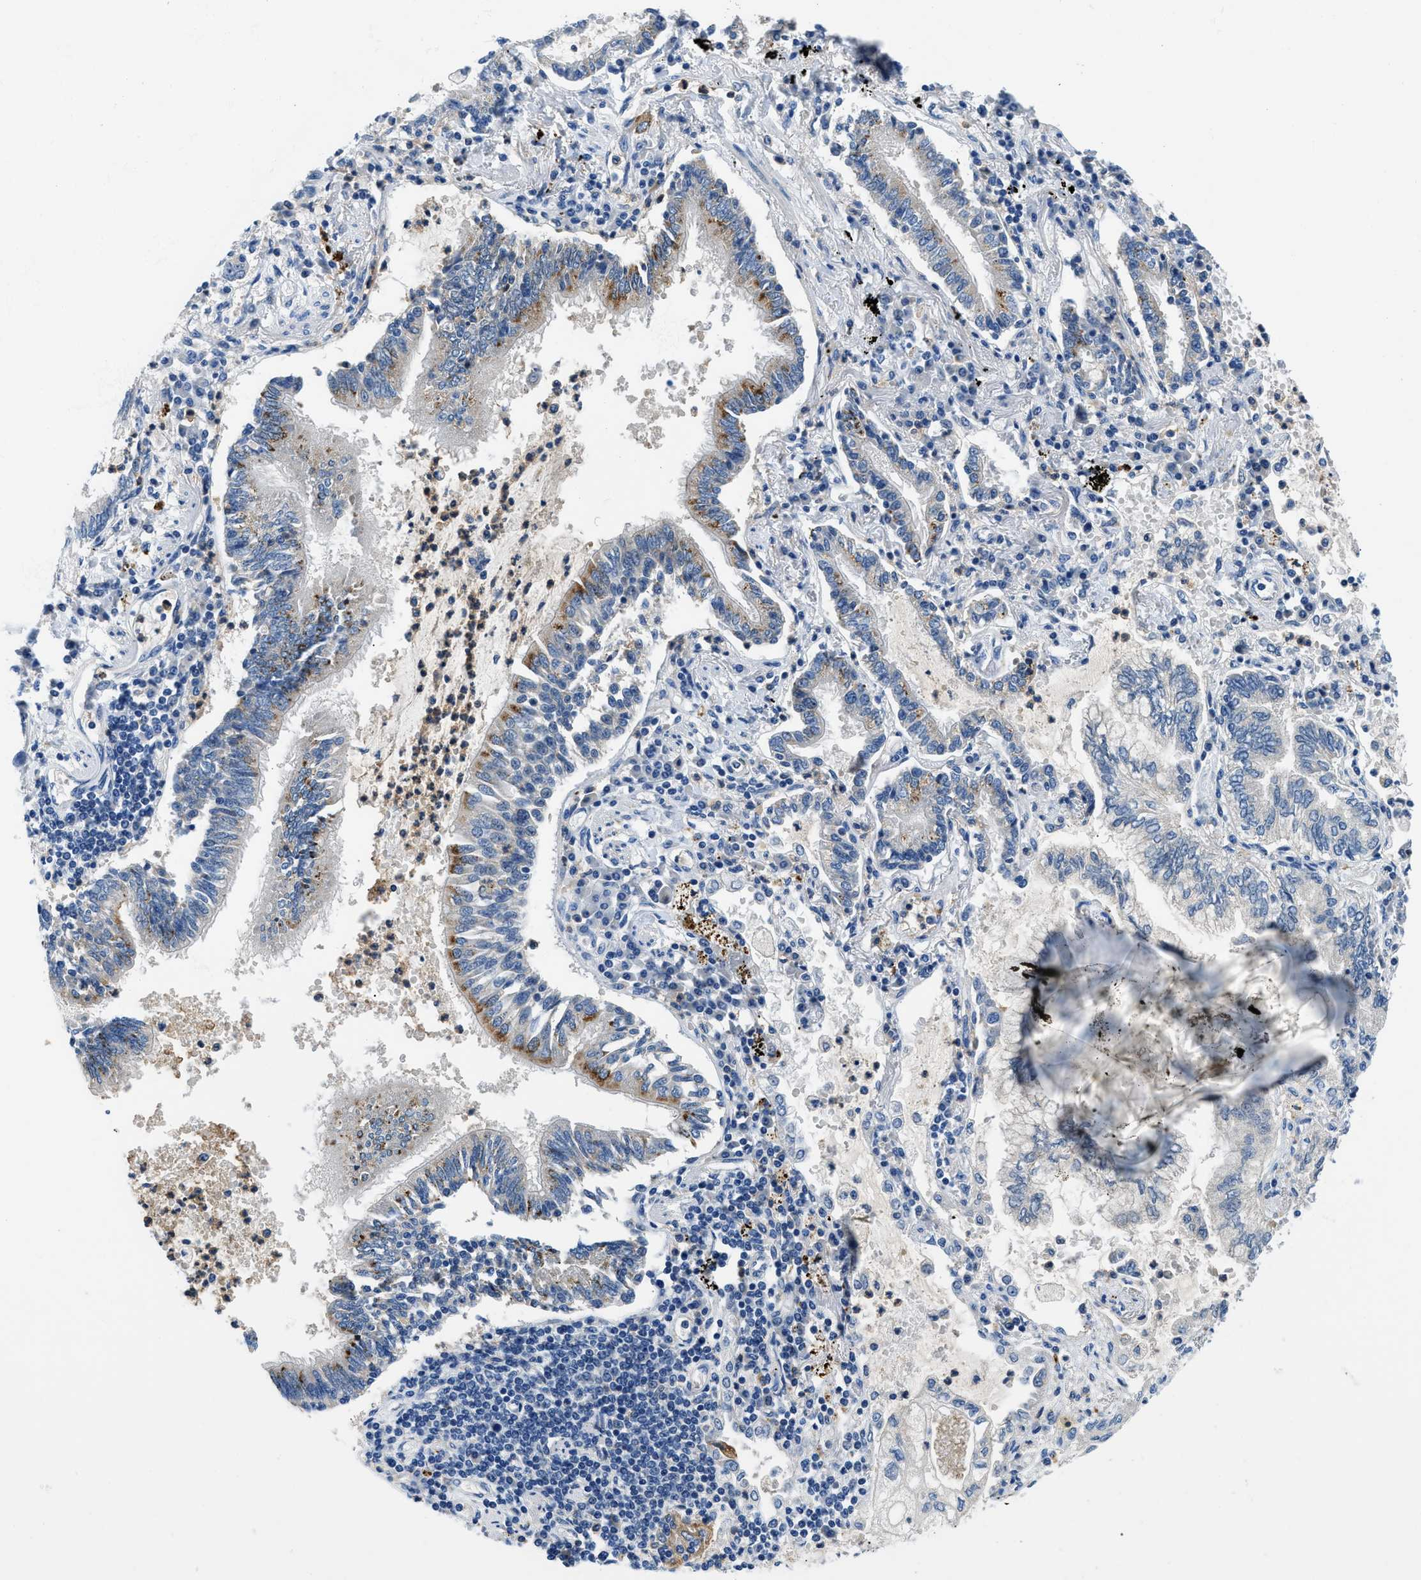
{"staining": {"intensity": "moderate", "quantity": "<25%", "location": "cytoplasmic/membranous"}, "tissue": "lung cancer", "cell_type": "Tumor cells", "image_type": "cancer", "snomed": [{"axis": "morphology", "description": "Normal tissue, NOS"}, {"axis": "morphology", "description": "Adenocarcinoma, NOS"}, {"axis": "topography", "description": "Bronchus"}, {"axis": "topography", "description": "Lung"}], "caption": "Protein staining reveals moderate cytoplasmic/membranous staining in approximately <25% of tumor cells in lung cancer.", "gene": "ADGRE3", "patient": {"sex": "female", "age": 70}}